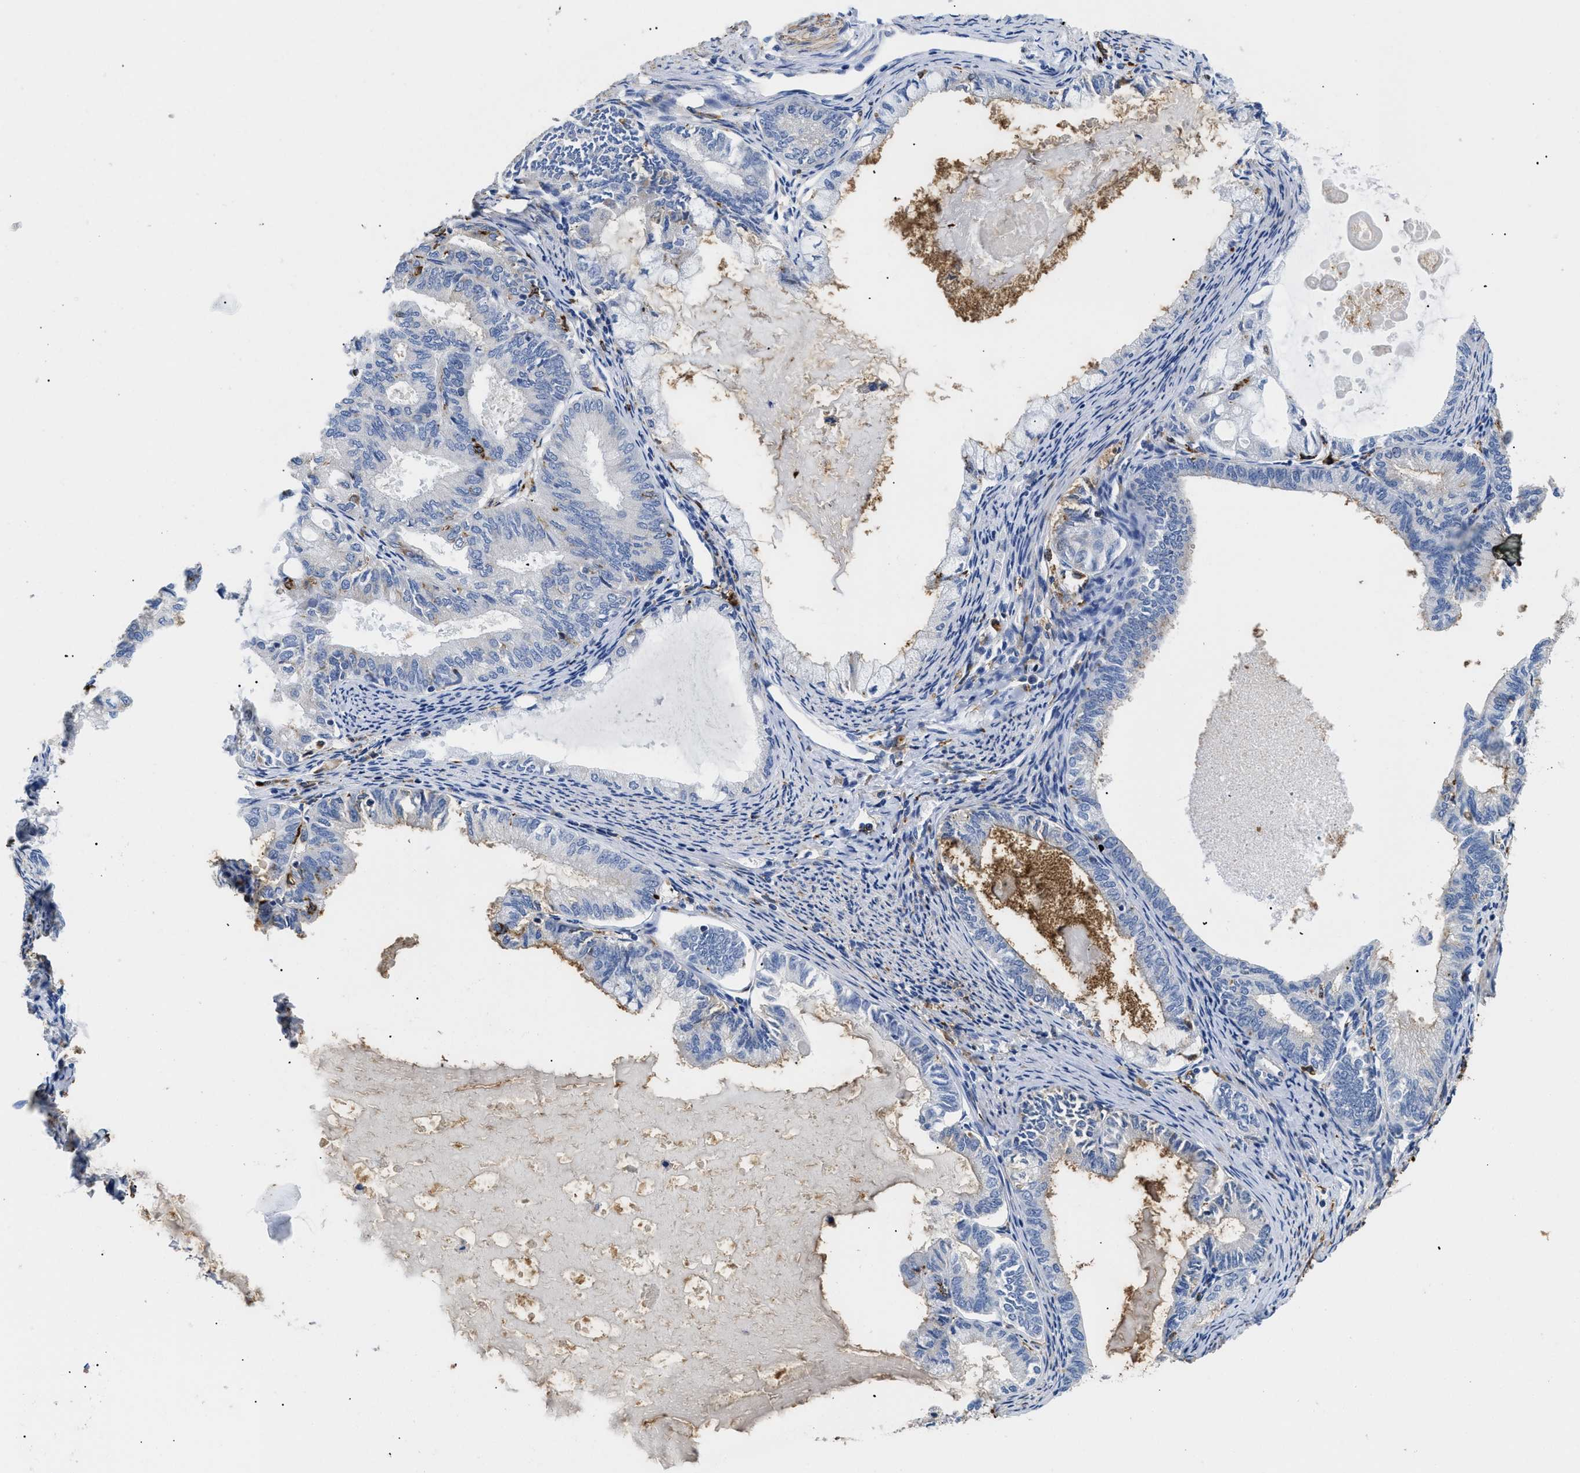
{"staining": {"intensity": "negative", "quantity": "none", "location": "none"}, "tissue": "endometrial cancer", "cell_type": "Tumor cells", "image_type": "cancer", "snomed": [{"axis": "morphology", "description": "Adenocarcinoma, NOS"}, {"axis": "topography", "description": "Endometrium"}], "caption": "Tumor cells show no significant expression in endometrial adenocarcinoma.", "gene": "HLA-DPA1", "patient": {"sex": "female", "age": 86}}